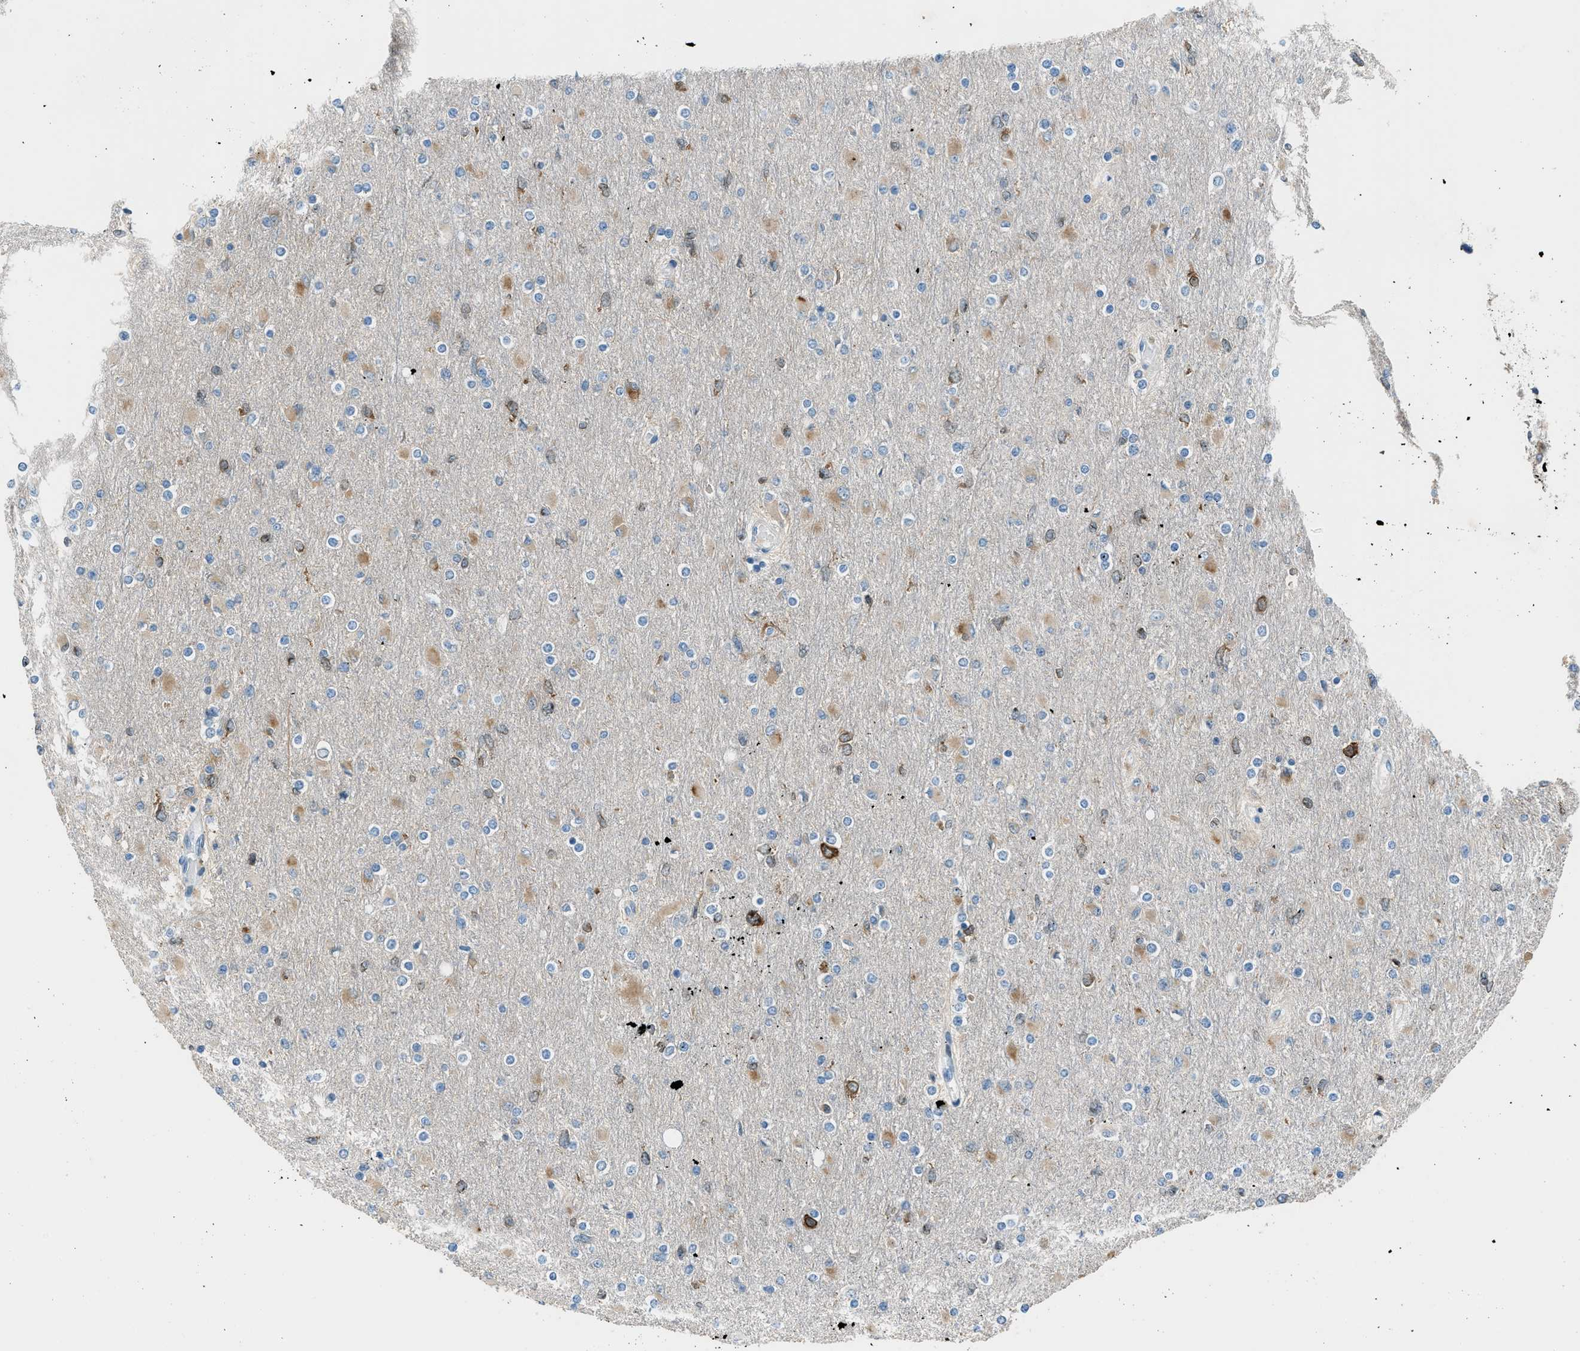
{"staining": {"intensity": "moderate", "quantity": "<25%", "location": "cytoplasmic/membranous"}, "tissue": "glioma", "cell_type": "Tumor cells", "image_type": "cancer", "snomed": [{"axis": "morphology", "description": "Glioma, malignant, High grade"}, {"axis": "topography", "description": "Cerebral cortex"}], "caption": "Immunohistochemical staining of human glioma displays moderate cytoplasmic/membranous protein staining in about <25% of tumor cells. (DAB (3,3'-diaminobenzidine) = brown stain, brightfield microscopy at high magnification).", "gene": "RNF41", "patient": {"sex": "female", "age": 36}}